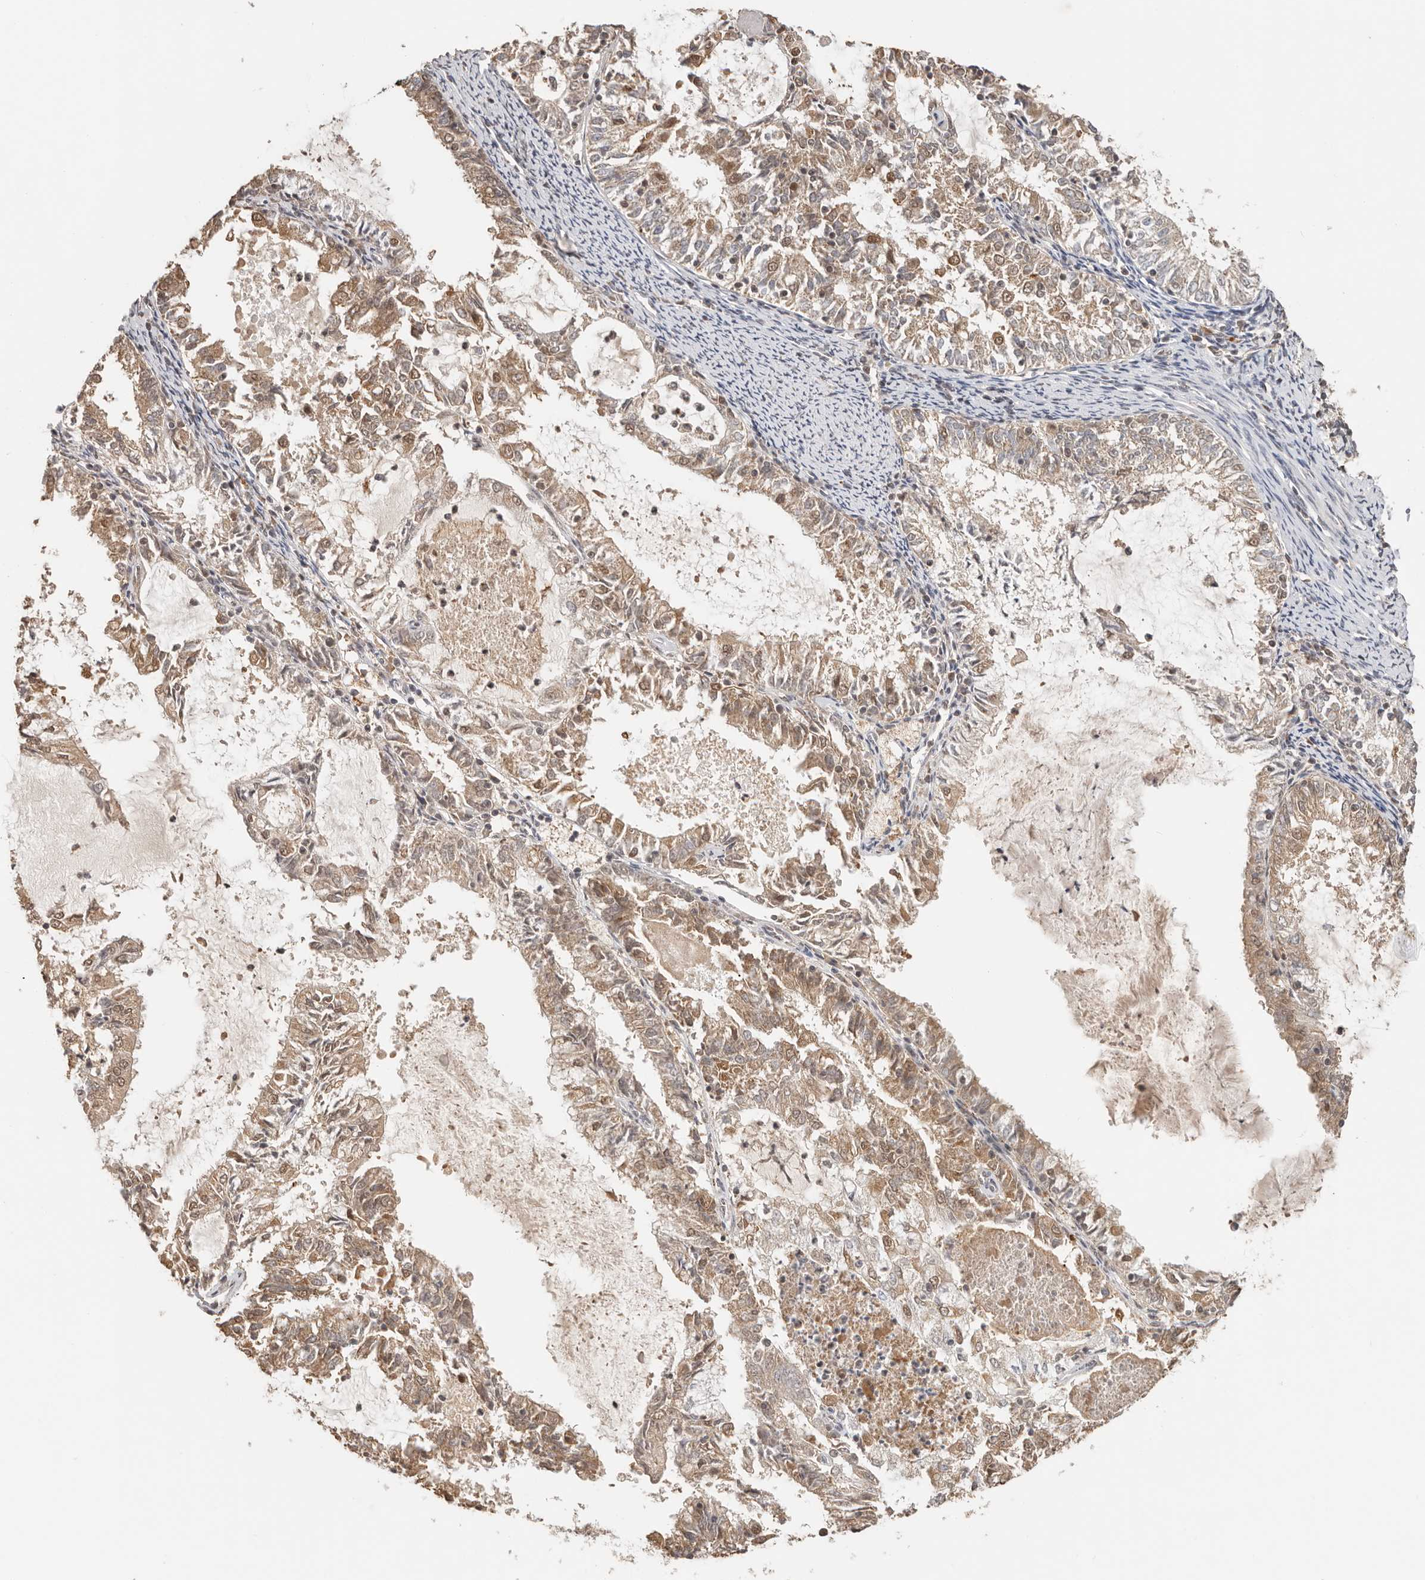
{"staining": {"intensity": "moderate", "quantity": "25%-75%", "location": "cytoplasmic/membranous,nuclear"}, "tissue": "endometrial cancer", "cell_type": "Tumor cells", "image_type": "cancer", "snomed": [{"axis": "morphology", "description": "Adenocarcinoma, NOS"}, {"axis": "topography", "description": "Endometrium"}], "caption": "Adenocarcinoma (endometrial) tissue exhibits moderate cytoplasmic/membranous and nuclear positivity in about 25%-75% of tumor cells, visualized by immunohistochemistry.", "gene": "SEC14L1", "patient": {"sex": "female", "age": 57}}